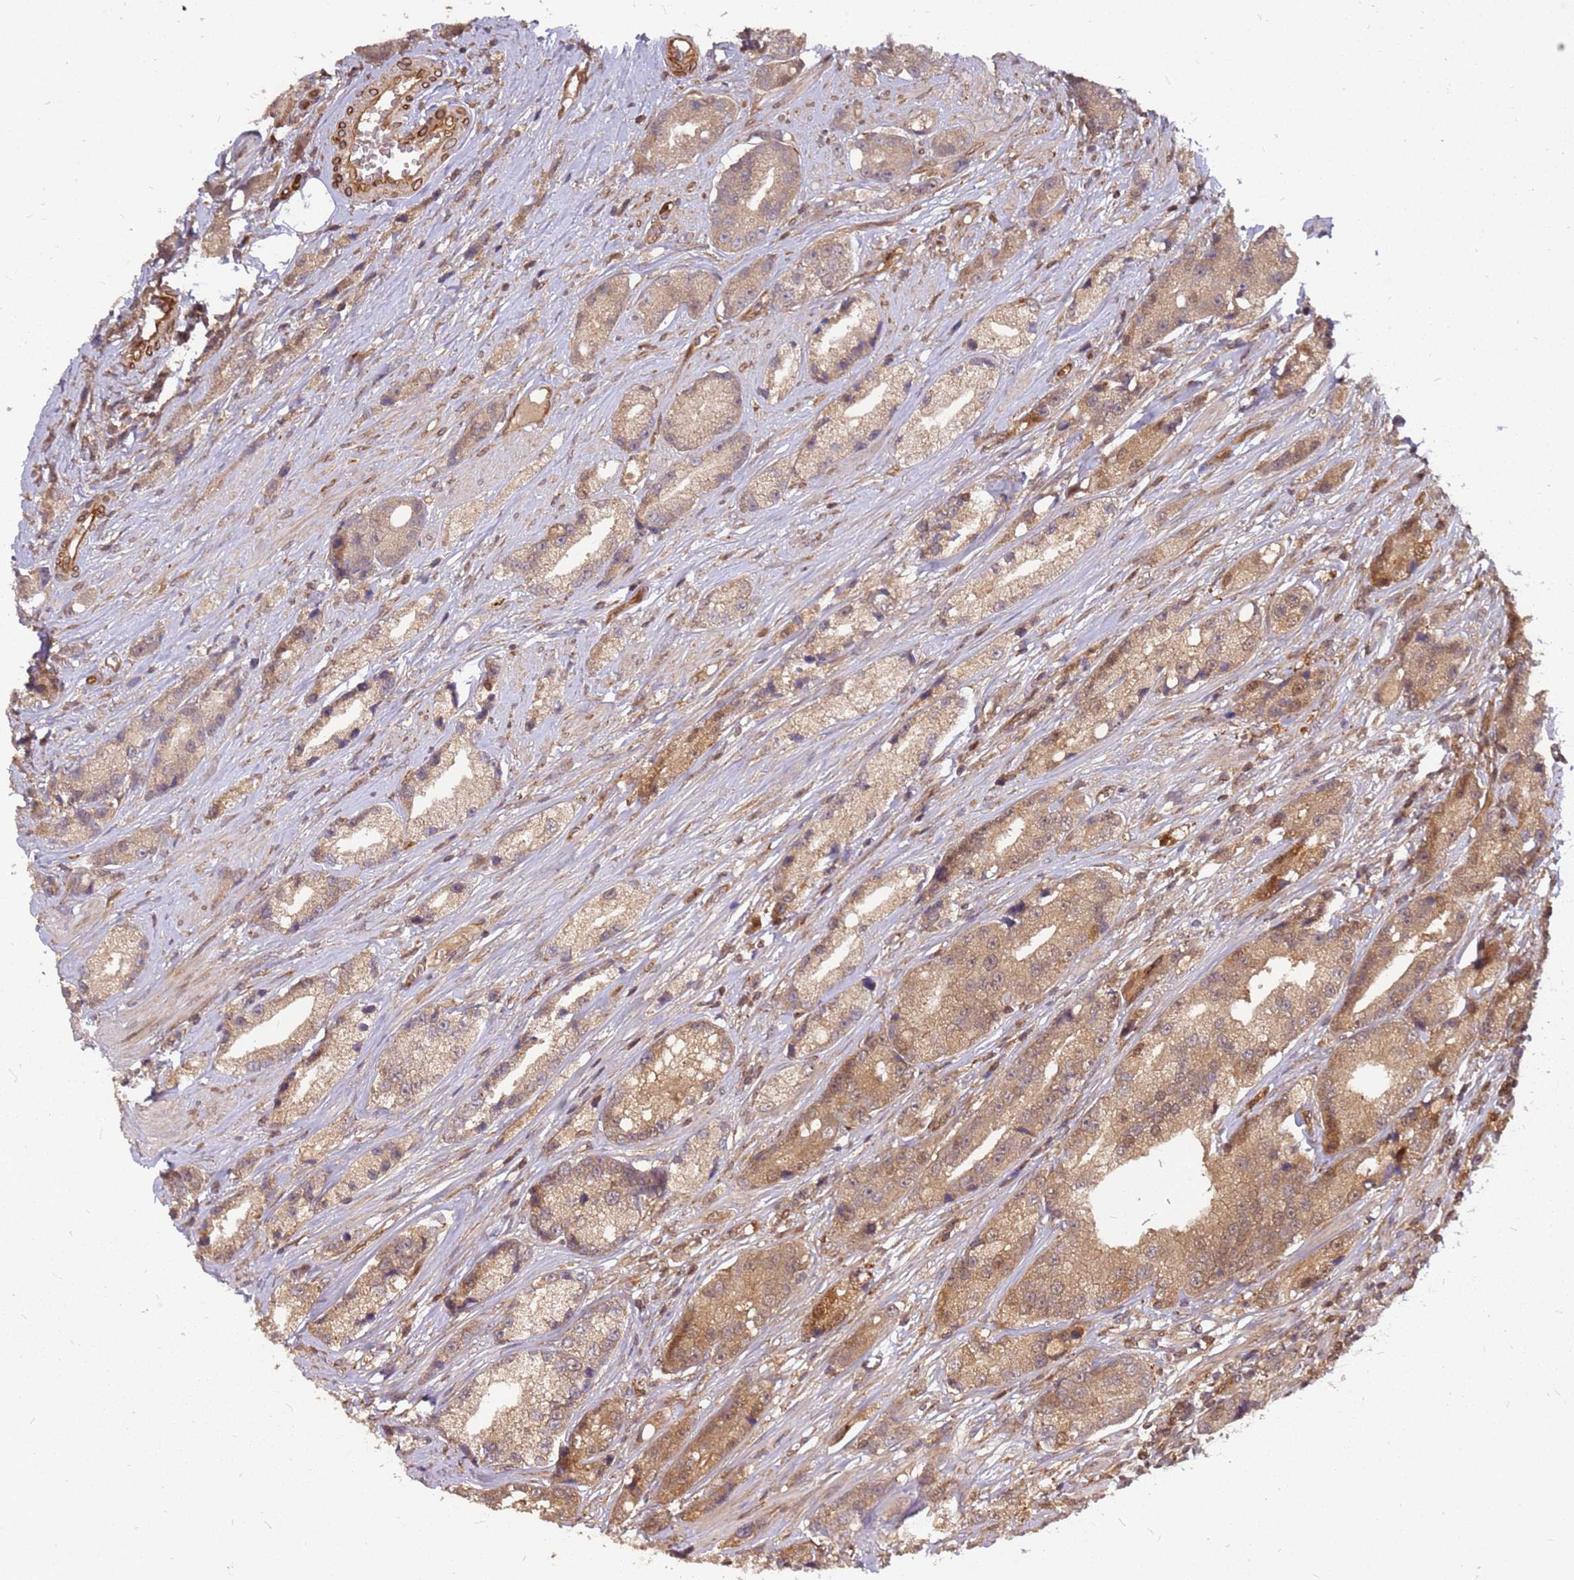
{"staining": {"intensity": "moderate", "quantity": ">75%", "location": "cytoplasmic/membranous"}, "tissue": "prostate cancer", "cell_type": "Tumor cells", "image_type": "cancer", "snomed": [{"axis": "morphology", "description": "Adenocarcinoma, High grade"}, {"axis": "topography", "description": "Prostate"}], "caption": "Immunohistochemistry histopathology image of human high-grade adenocarcinoma (prostate) stained for a protein (brown), which displays medium levels of moderate cytoplasmic/membranous positivity in approximately >75% of tumor cells.", "gene": "NUDT14", "patient": {"sex": "male", "age": 74}}